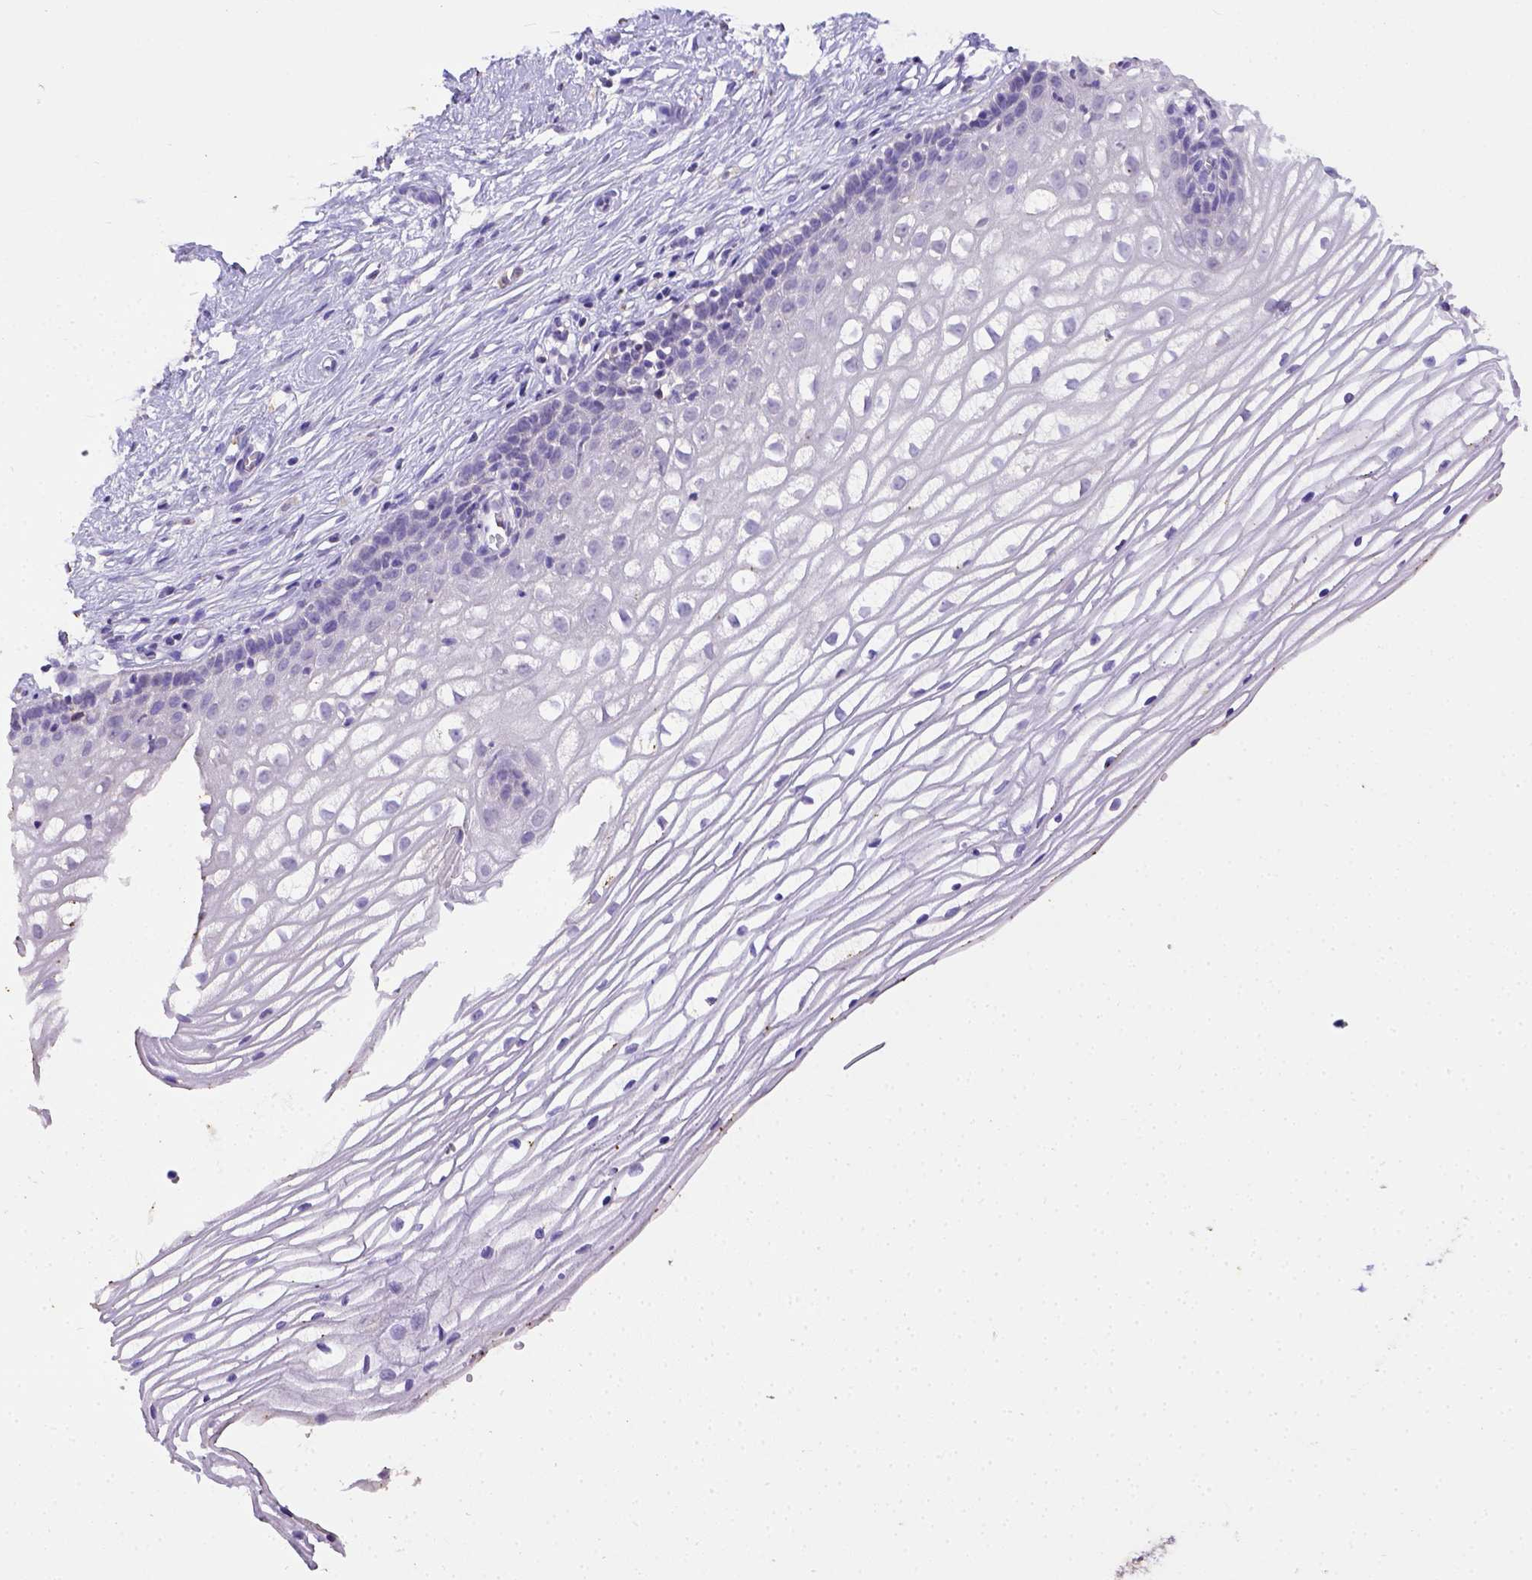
{"staining": {"intensity": "moderate", "quantity": "25%-75%", "location": "cytoplasmic/membranous"}, "tissue": "cervix", "cell_type": "Glandular cells", "image_type": "normal", "snomed": [{"axis": "morphology", "description": "Normal tissue, NOS"}, {"axis": "topography", "description": "Cervix"}], "caption": "Brown immunohistochemical staining in unremarkable cervix demonstrates moderate cytoplasmic/membranous staining in approximately 25%-75% of glandular cells.", "gene": "B3GAT1", "patient": {"sex": "female", "age": 40}}